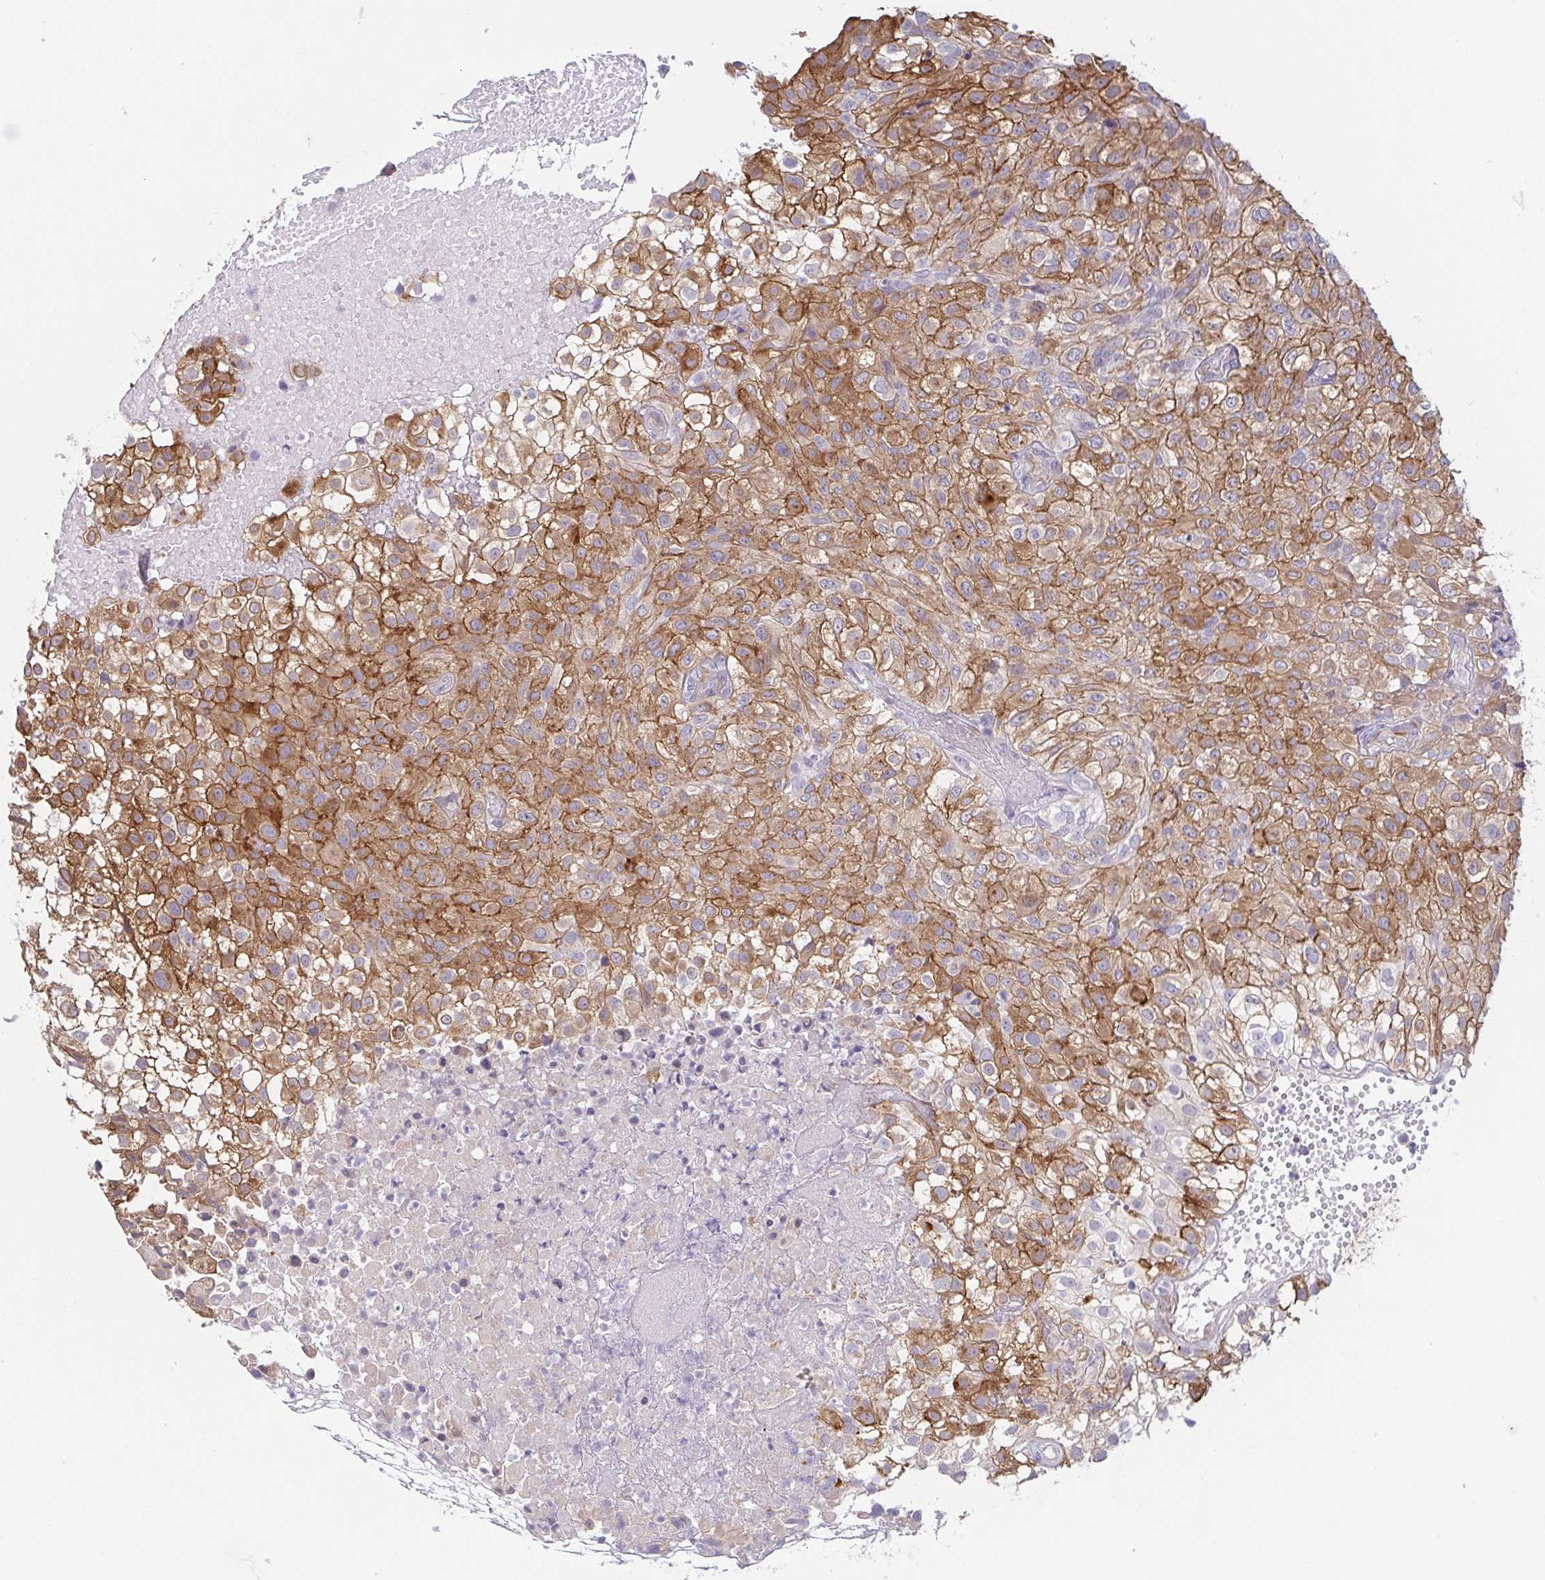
{"staining": {"intensity": "moderate", "quantity": ">75%", "location": "cytoplasmic/membranous"}, "tissue": "urothelial cancer", "cell_type": "Tumor cells", "image_type": "cancer", "snomed": [{"axis": "morphology", "description": "Urothelial carcinoma, High grade"}, {"axis": "topography", "description": "Urinary bladder"}], "caption": "A medium amount of moderate cytoplasmic/membranous staining is identified in approximately >75% of tumor cells in urothelial cancer tissue.", "gene": "COL17A1", "patient": {"sex": "male", "age": 56}}